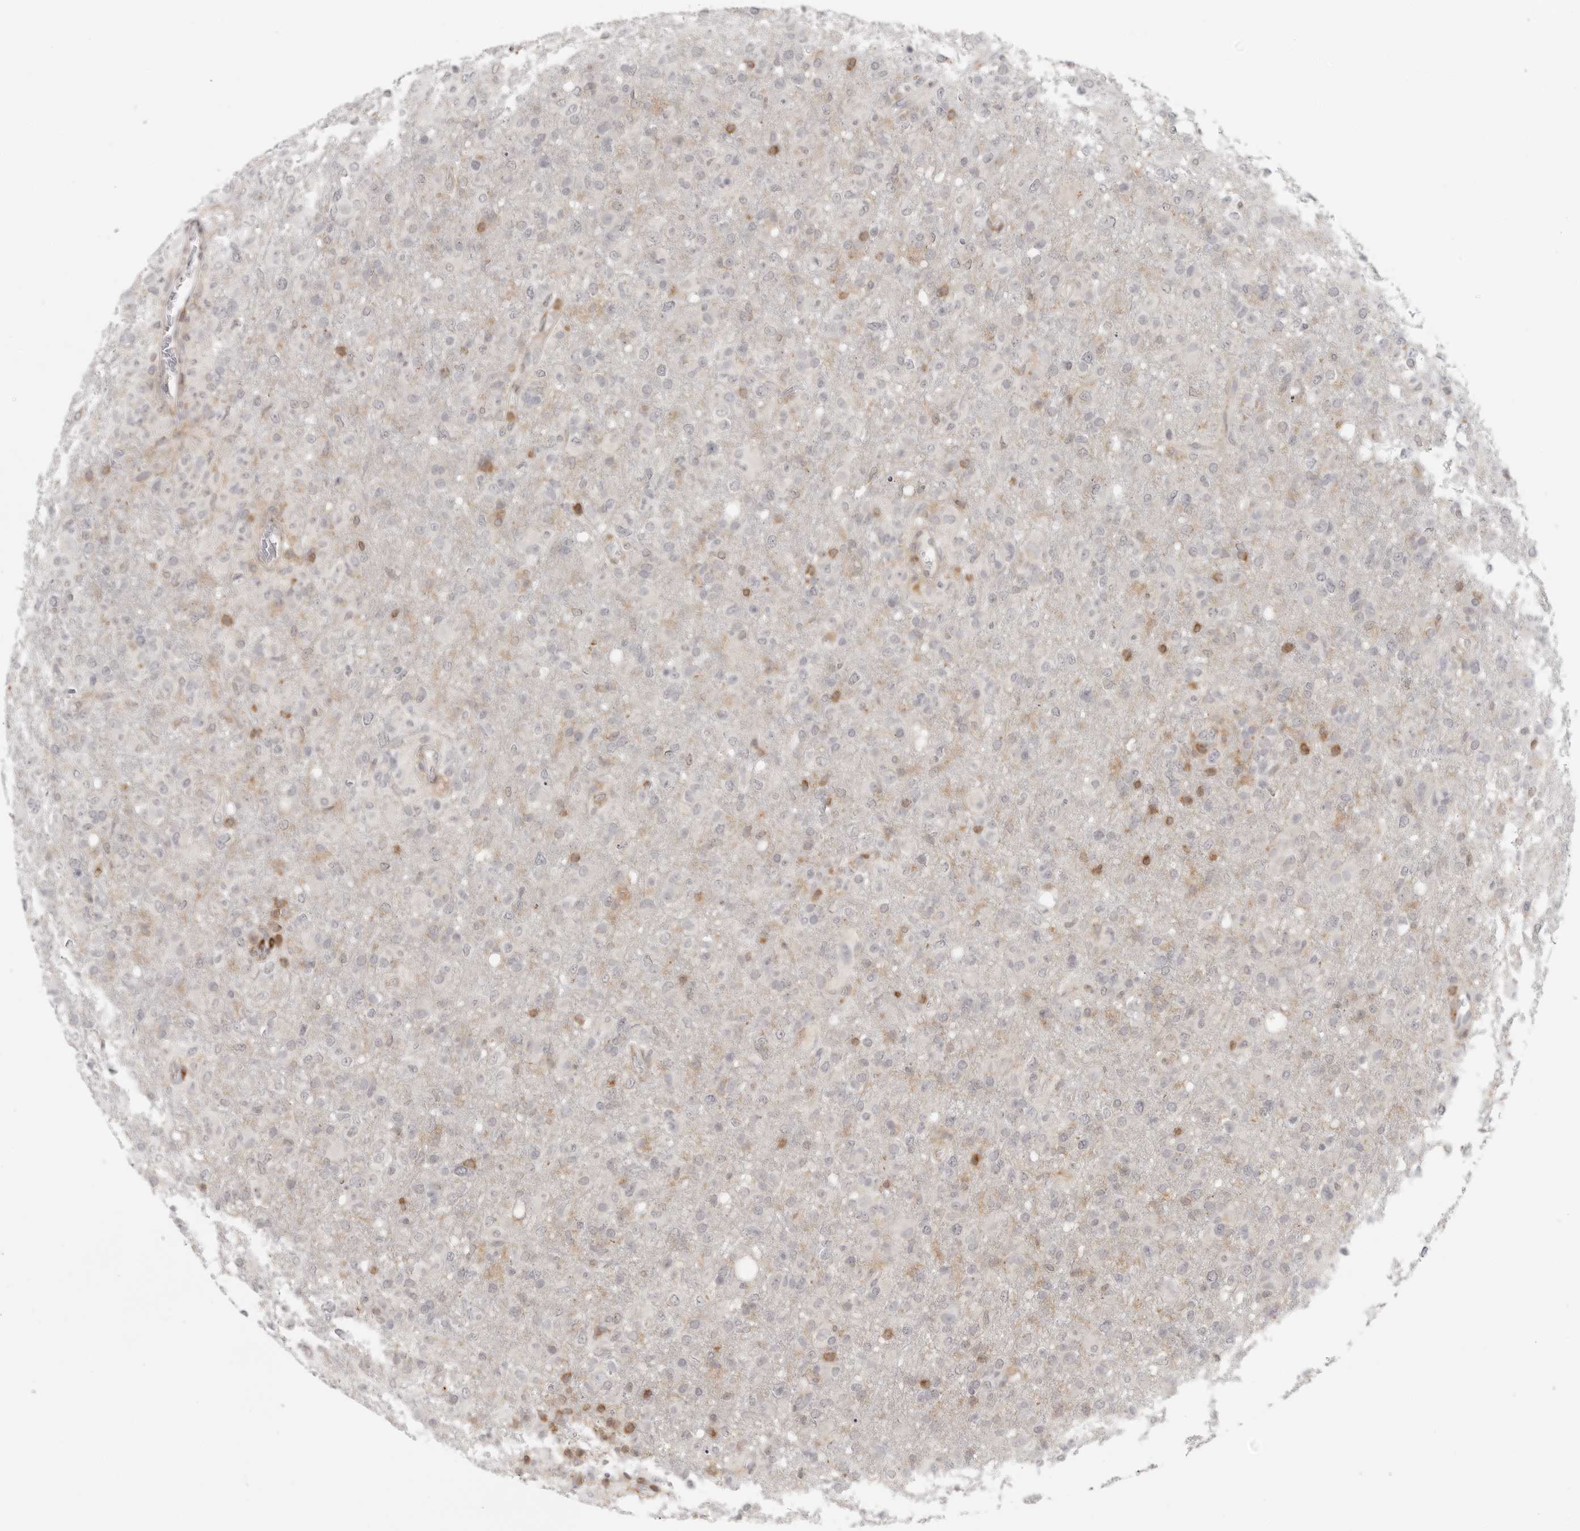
{"staining": {"intensity": "weak", "quantity": "<25%", "location": "cytoplasmic/membranous"}, "tissue": "glioma", "cell_type": "Tumor cells", "image_type": "cancer", "snomed": [{"axis": "morphology", "description": "Glioma, malignant, High grade"}, {"axis": "topography", "description": "Brain"}], "caption": "This is a image of immunohistochemistry (IHC) staining of malignant glioma (high-grade), which shows no expression in tumor cells.", "gene": "SH3KBP1", "patient": {"sex": "female", "age": 57}}